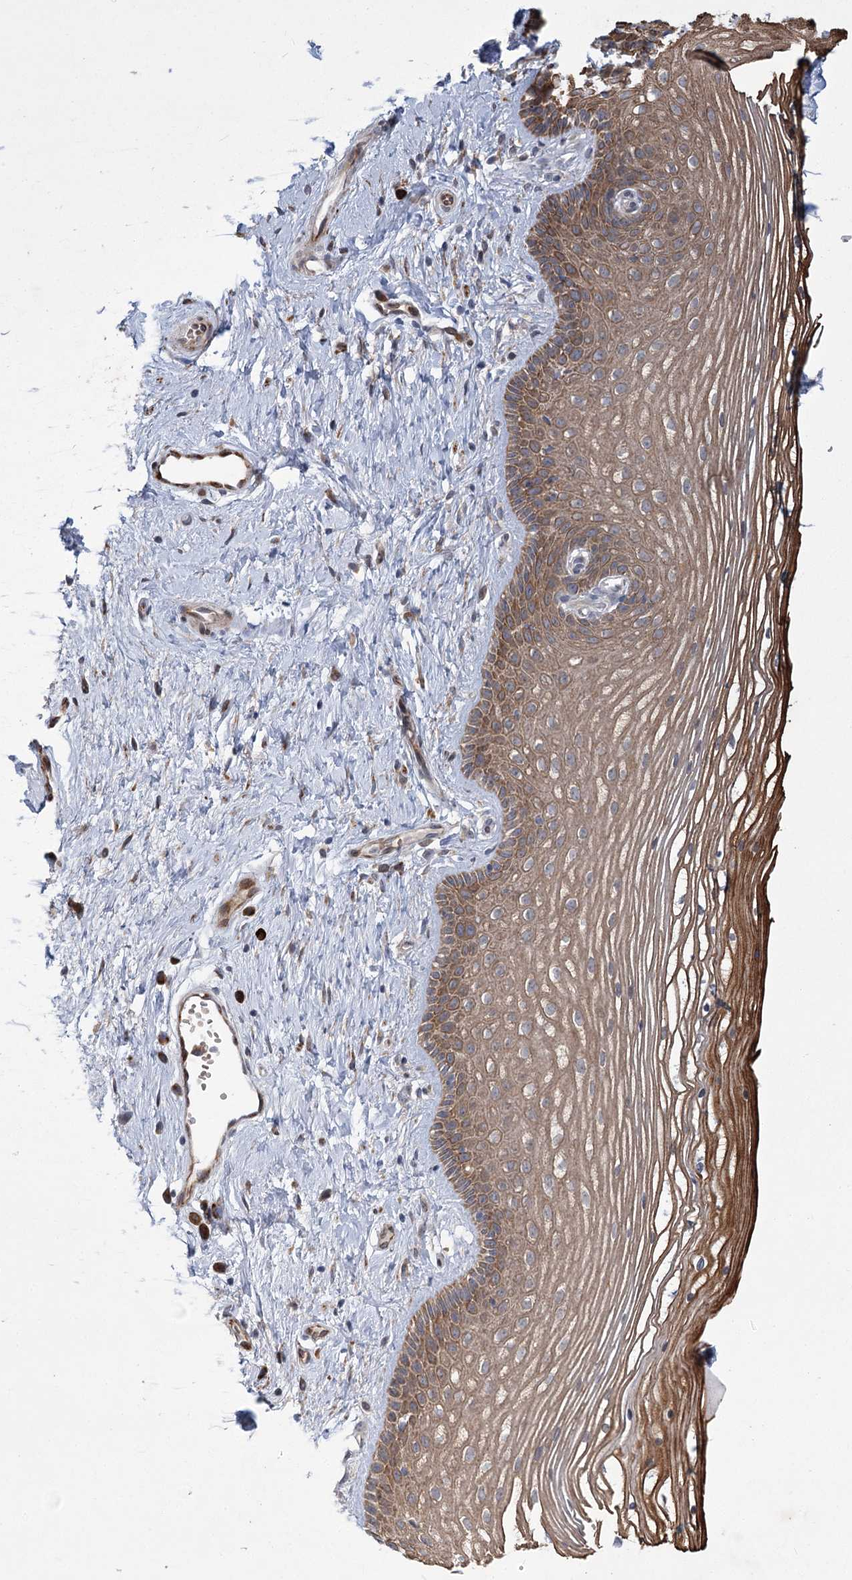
{"staining": {"intensity": "moderate", "quantity": ">75%", "location": "cytoplasmic/membranous"}, "tissue": "vagina", "cell_type": "Squamous epithelial cells", "image_type": "normal", "snomed": [{"axis": "morphology", "description": "Normal tissue, NOS"}, {"axis": "topography", "description": "Vagina"}], "caption": "Squamous epithelial cells display medium levels of moderate cytoplasmic/membranous staining in about >75% of cells in normal vagina. (Brightfield microscopy of DAB IHC at high magnification).", "gene": "GCNT4", "patient": {"sex": "female", "age": 46}}